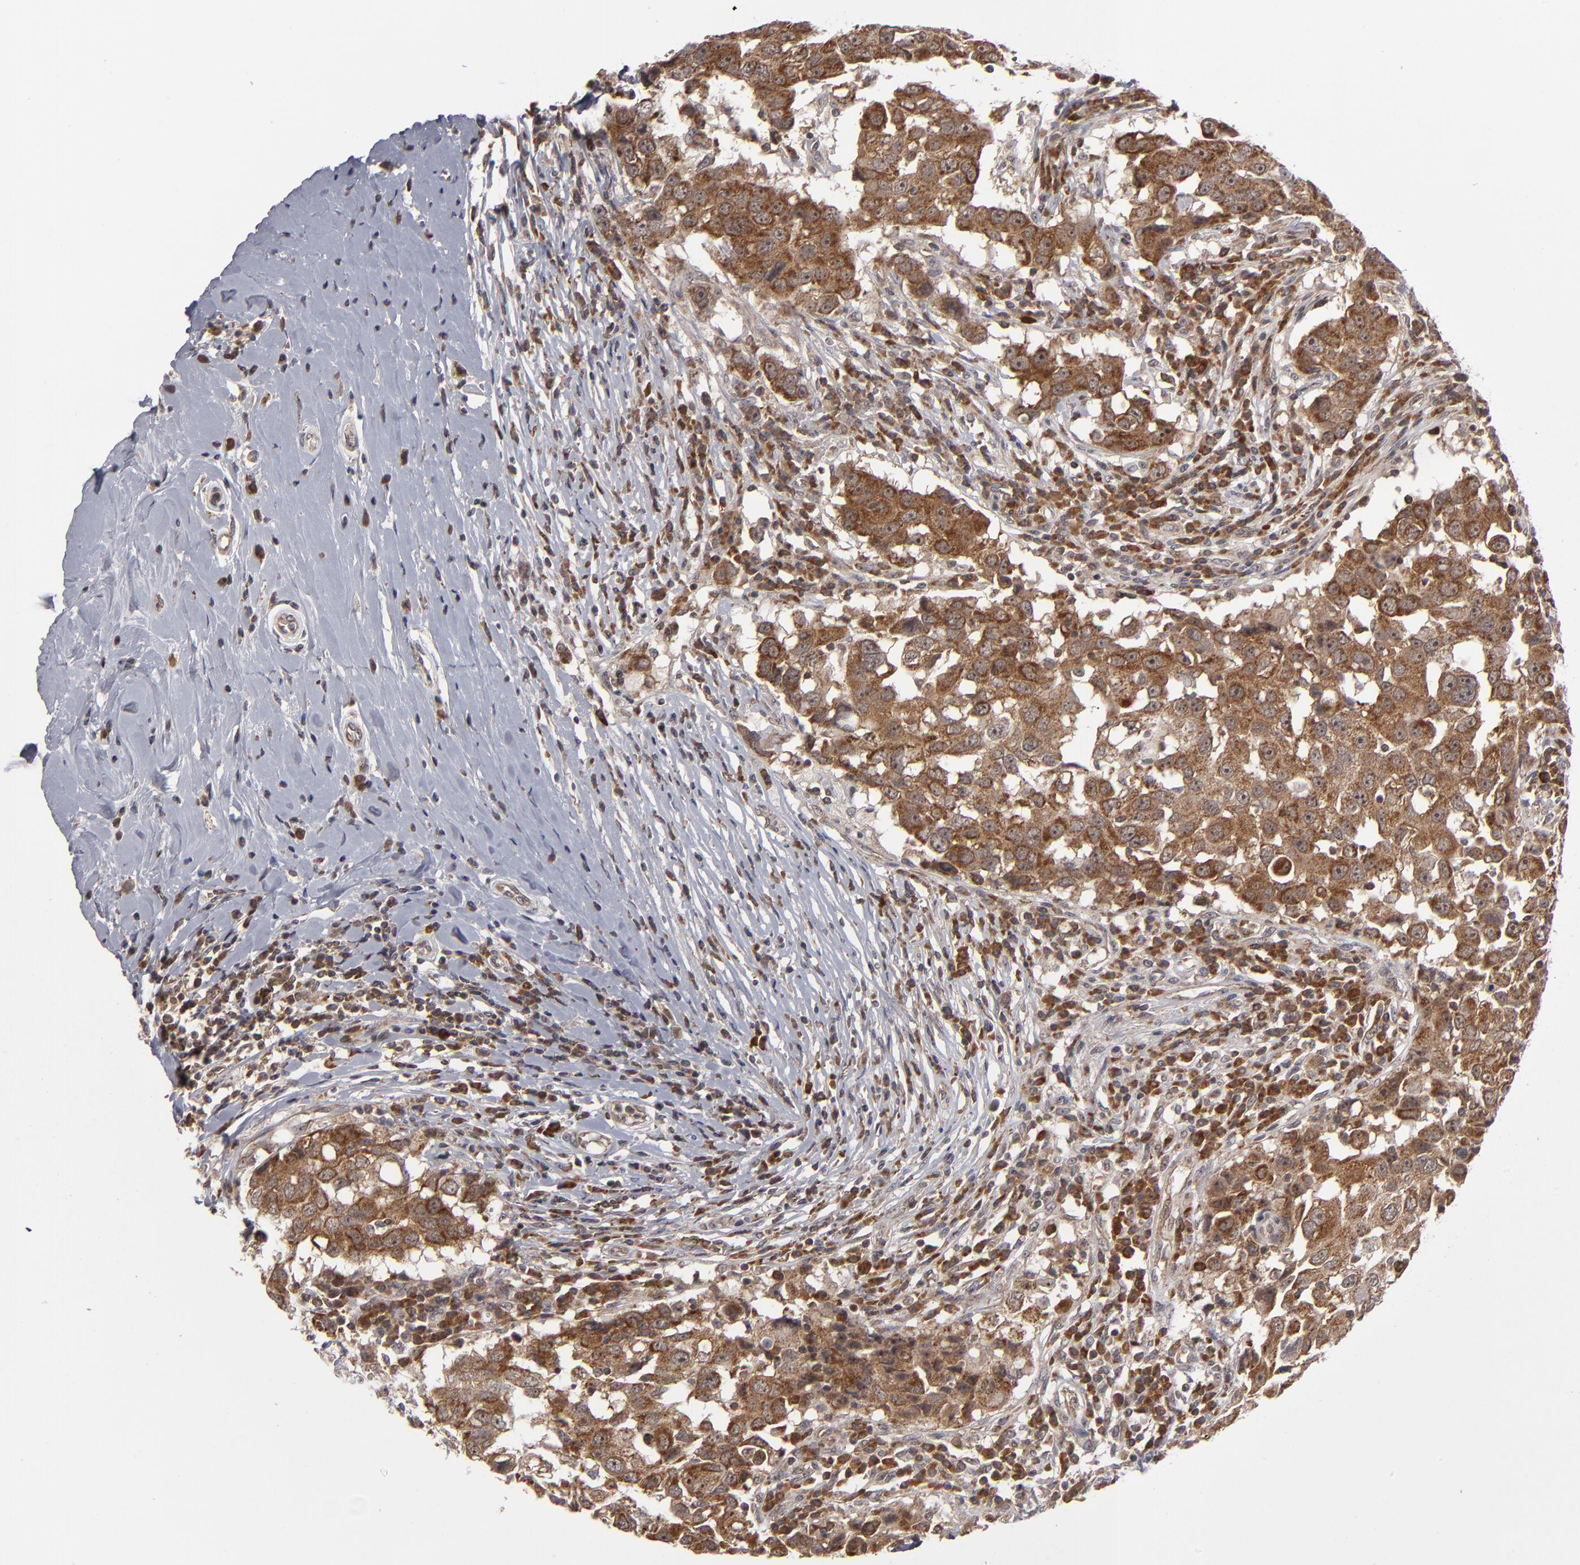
{"staining": {"intensity": "strong", "quantity": ">75%", "location": "cytoplasmic/membranous"}, "tissue": "breast cancer", "cell_type": "Tumor cells", "image_type": "cancer", "snomed": [{"axis": "morphology", "description": "Duct carcinoma"}, {"axis": "topography", "description": "Breast"}], "caption": "This is an image of immunohistochemistry staining of breast cancer, which shows strong expression in the cytoplasmic/membranous of tumor cells.", "gene": "GLCCI1", "patient": {"sex": "female", "age": 27}}